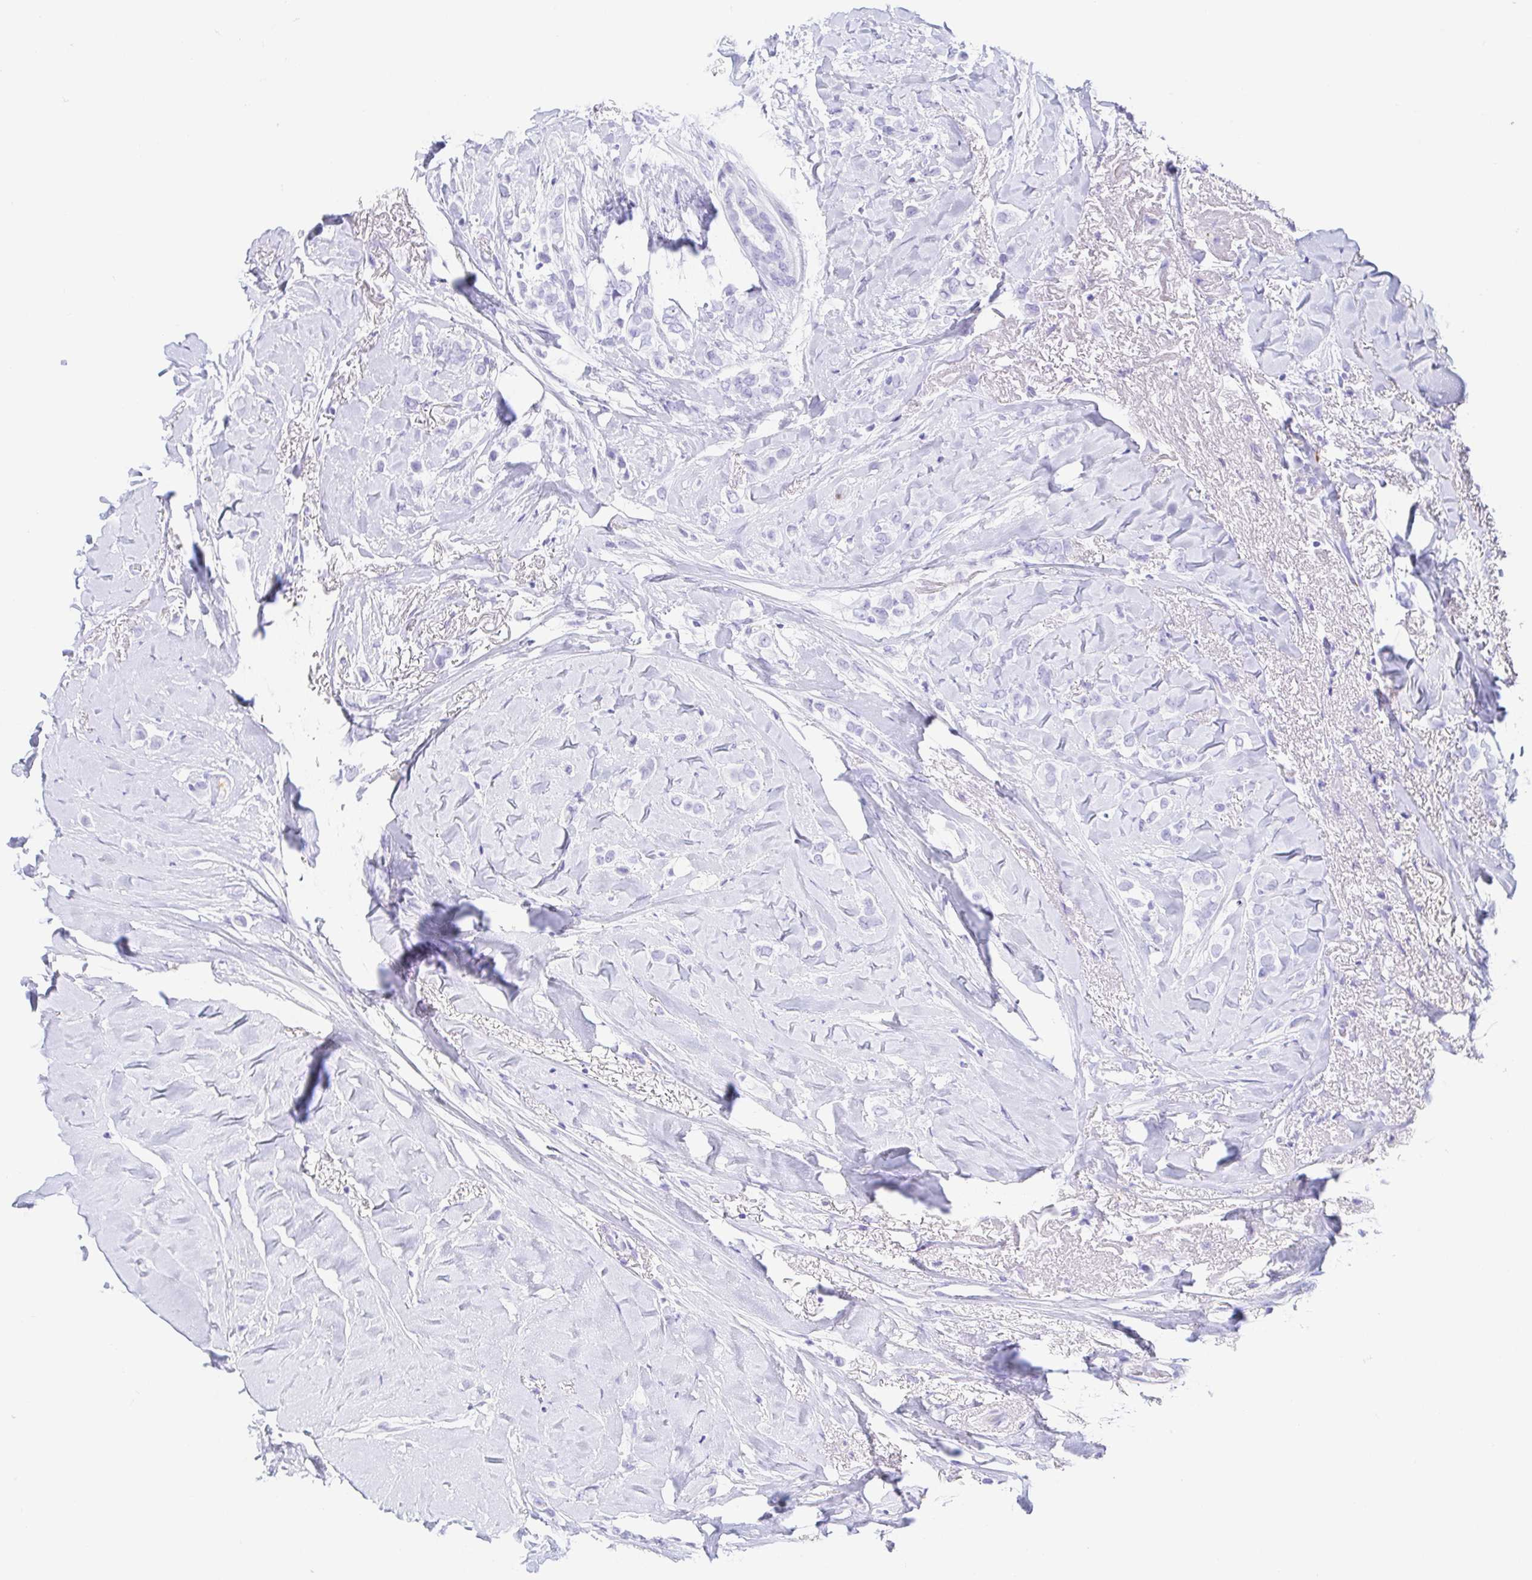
{"staining": {"intensity": "negative", "quantity": "none", "location": "none"}, "tissue": "breast cancer", "cell_type": "Tumor cells", "image_type": "cancer", "snomed": [{"axis": "morphology", "description": "Lobular carcinoma"}, {"axis": "topography", "description": "Breast"}], "caption": "The micrograph exhibits no significant expression in tumor cells of breast lobular carcinoma. (Immunohistochemistry, brightfield microscopy, high magnification).", "gene": "GKN1", "patient": {"sex": "female", "age": 66}}